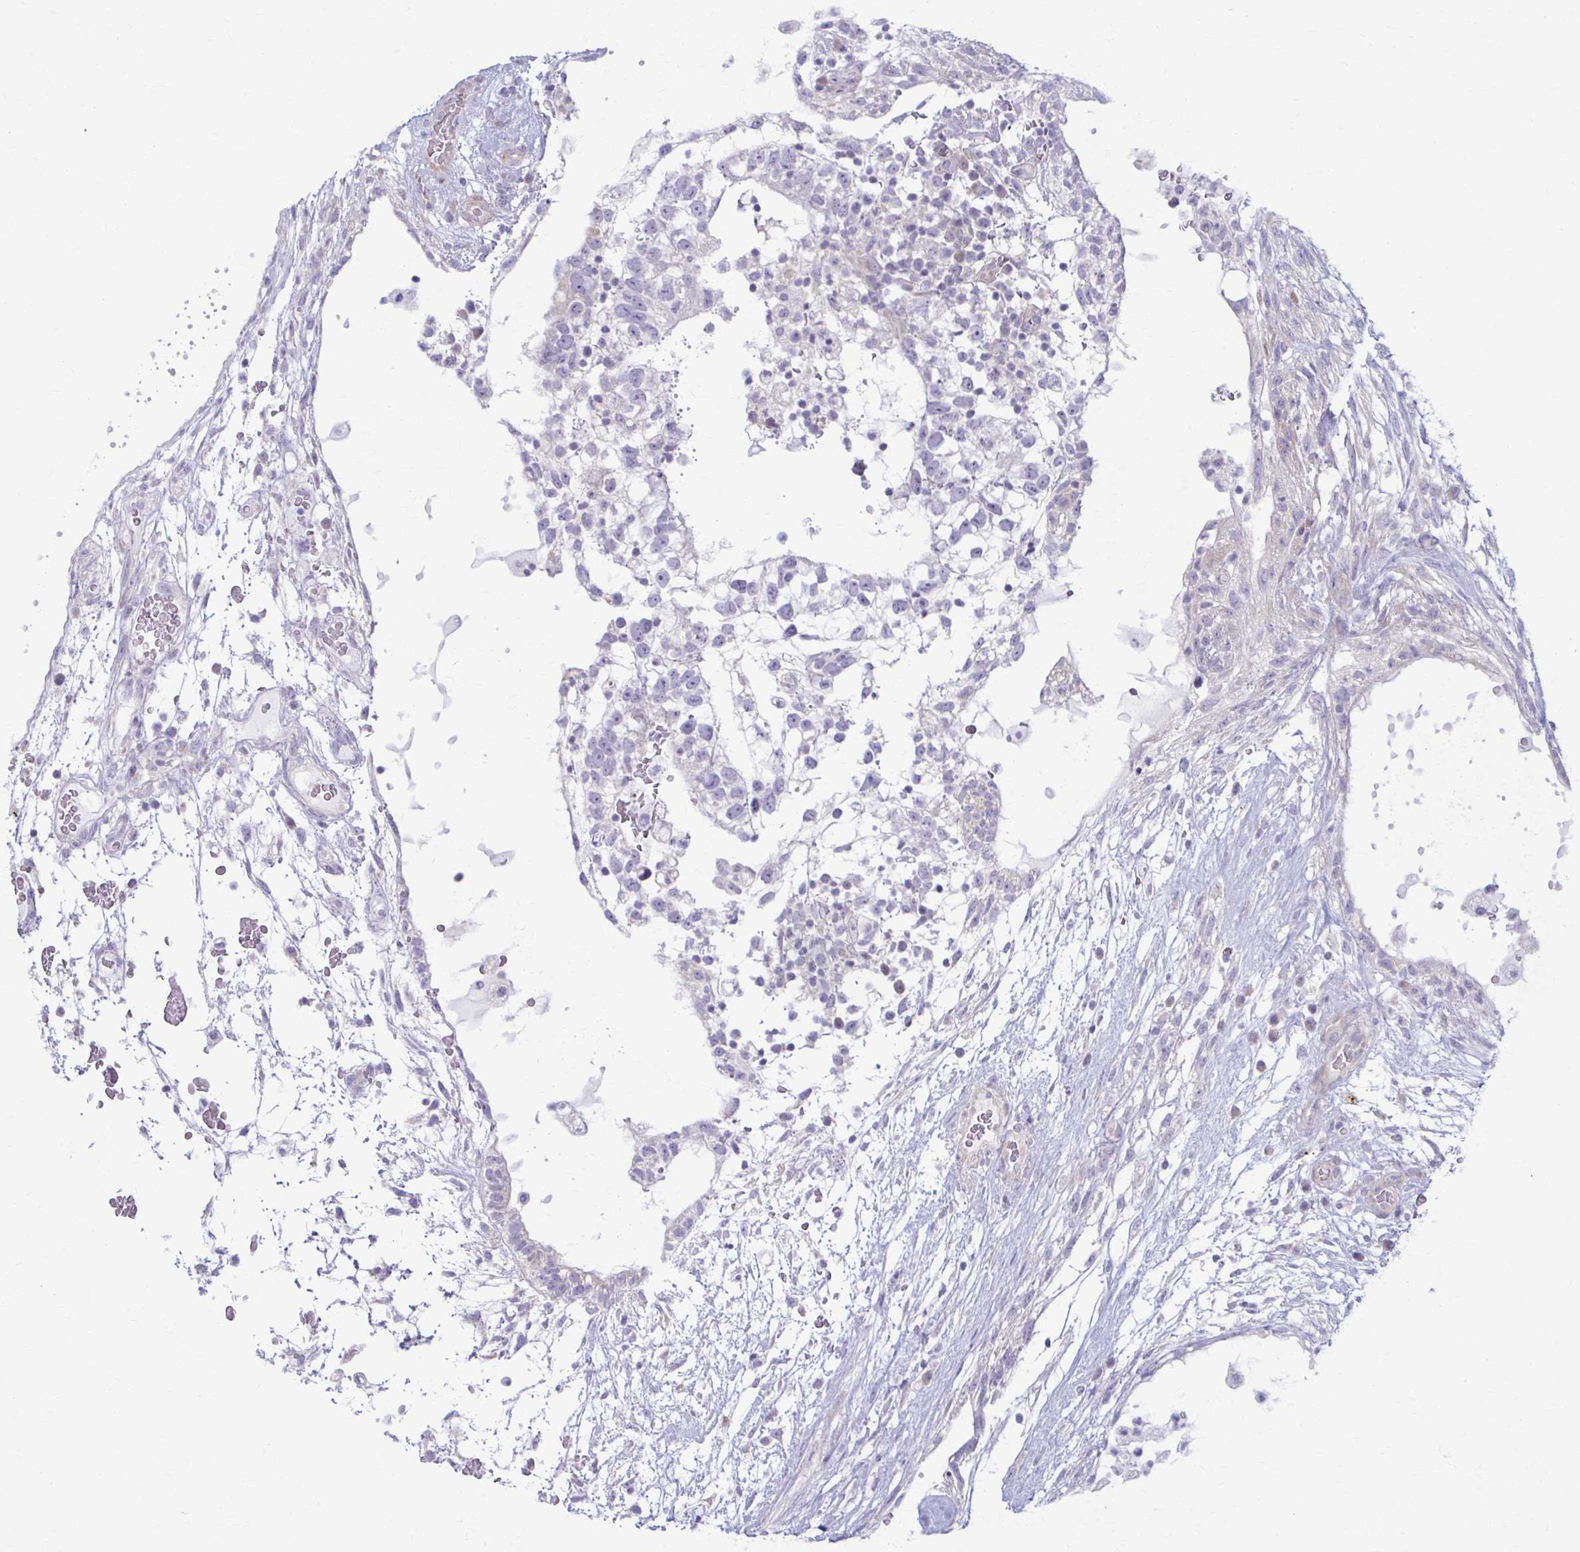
{"staining": {"intensity": "negative", "quantity": "none", "location": "none"}, "tissue": "testis cancer", "cell_type": "Tumor cells", "image_type": "cancer", "snomed": [{"axis": "morphology", "description": "Carcinoma, Embryonal, NOS"}, {"axis": "topography", "description": "Testis"}], "caption": "A high-resolution histopathology image shows IHC staining of testis cancer (embryonal carcinoma), which demonstrates no significant positivity in tumor cells. Brightfield microscopy of immunohistochemistry stained with DAB (3,3'-diaminobenzidine) (brown) and hematoxylin (blue), captured at high magnification.", "gene": "PRKRA", "patient": {"sex": "male", "age": 32}}